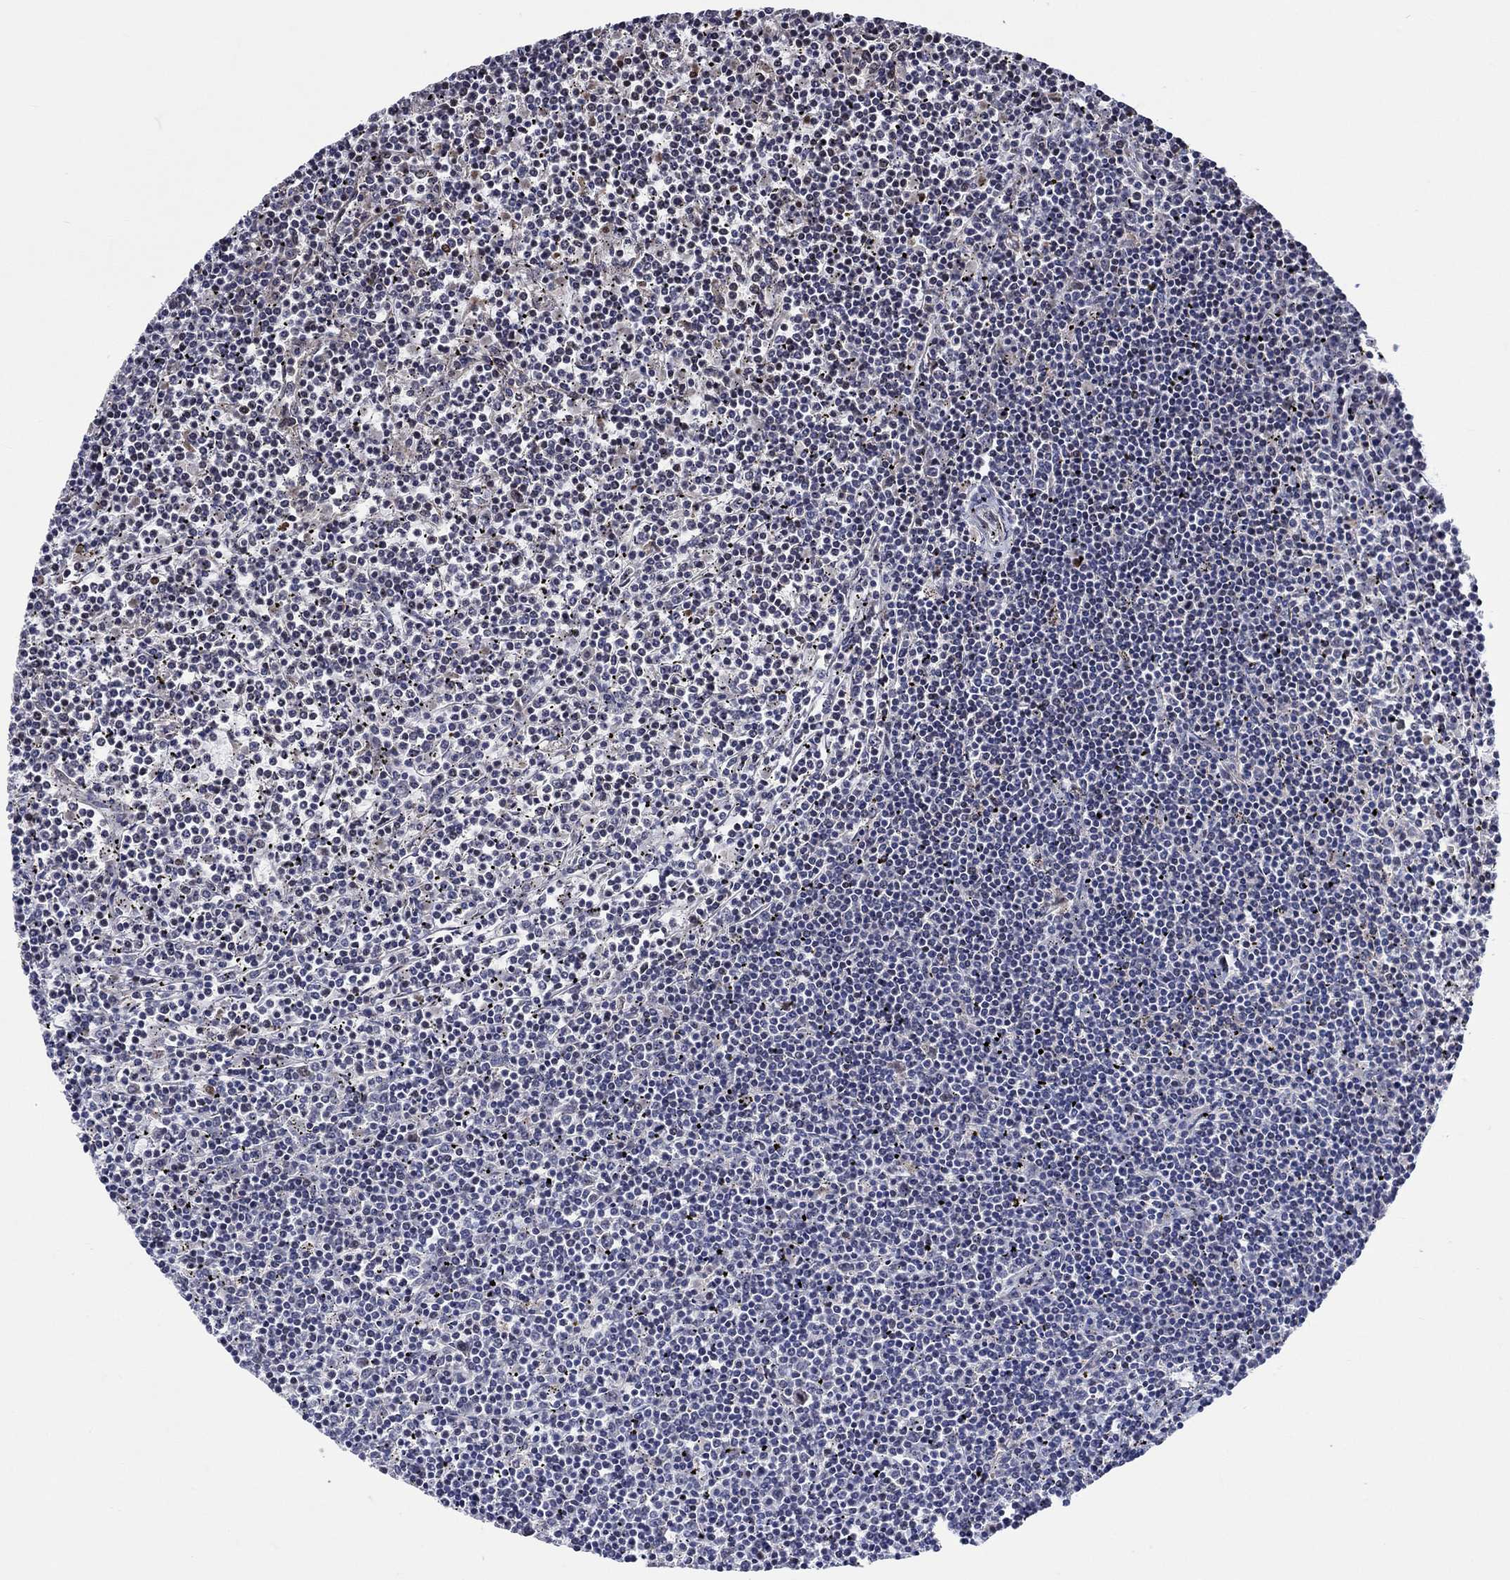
{"staining": {"intensity": "negative", "quantity": "none", "location": "none"}, "tissue": "lymphoma", "cell_type": "Tumor cells", "image_type": "cancer", "snomed": [{"axis": "morphology", "description": "Malignant lymphoma, non-Hodgkin's type, Low grade"}, {"axis": "topography", "description": "Spleen"}], "caption": "Tumor cells are negative for protein expression in human malignant lymphoma, non-Hodgkin's type (low-grade).", "gene": "ZNF446", "patient": {"sex": "female", "age": 19}}